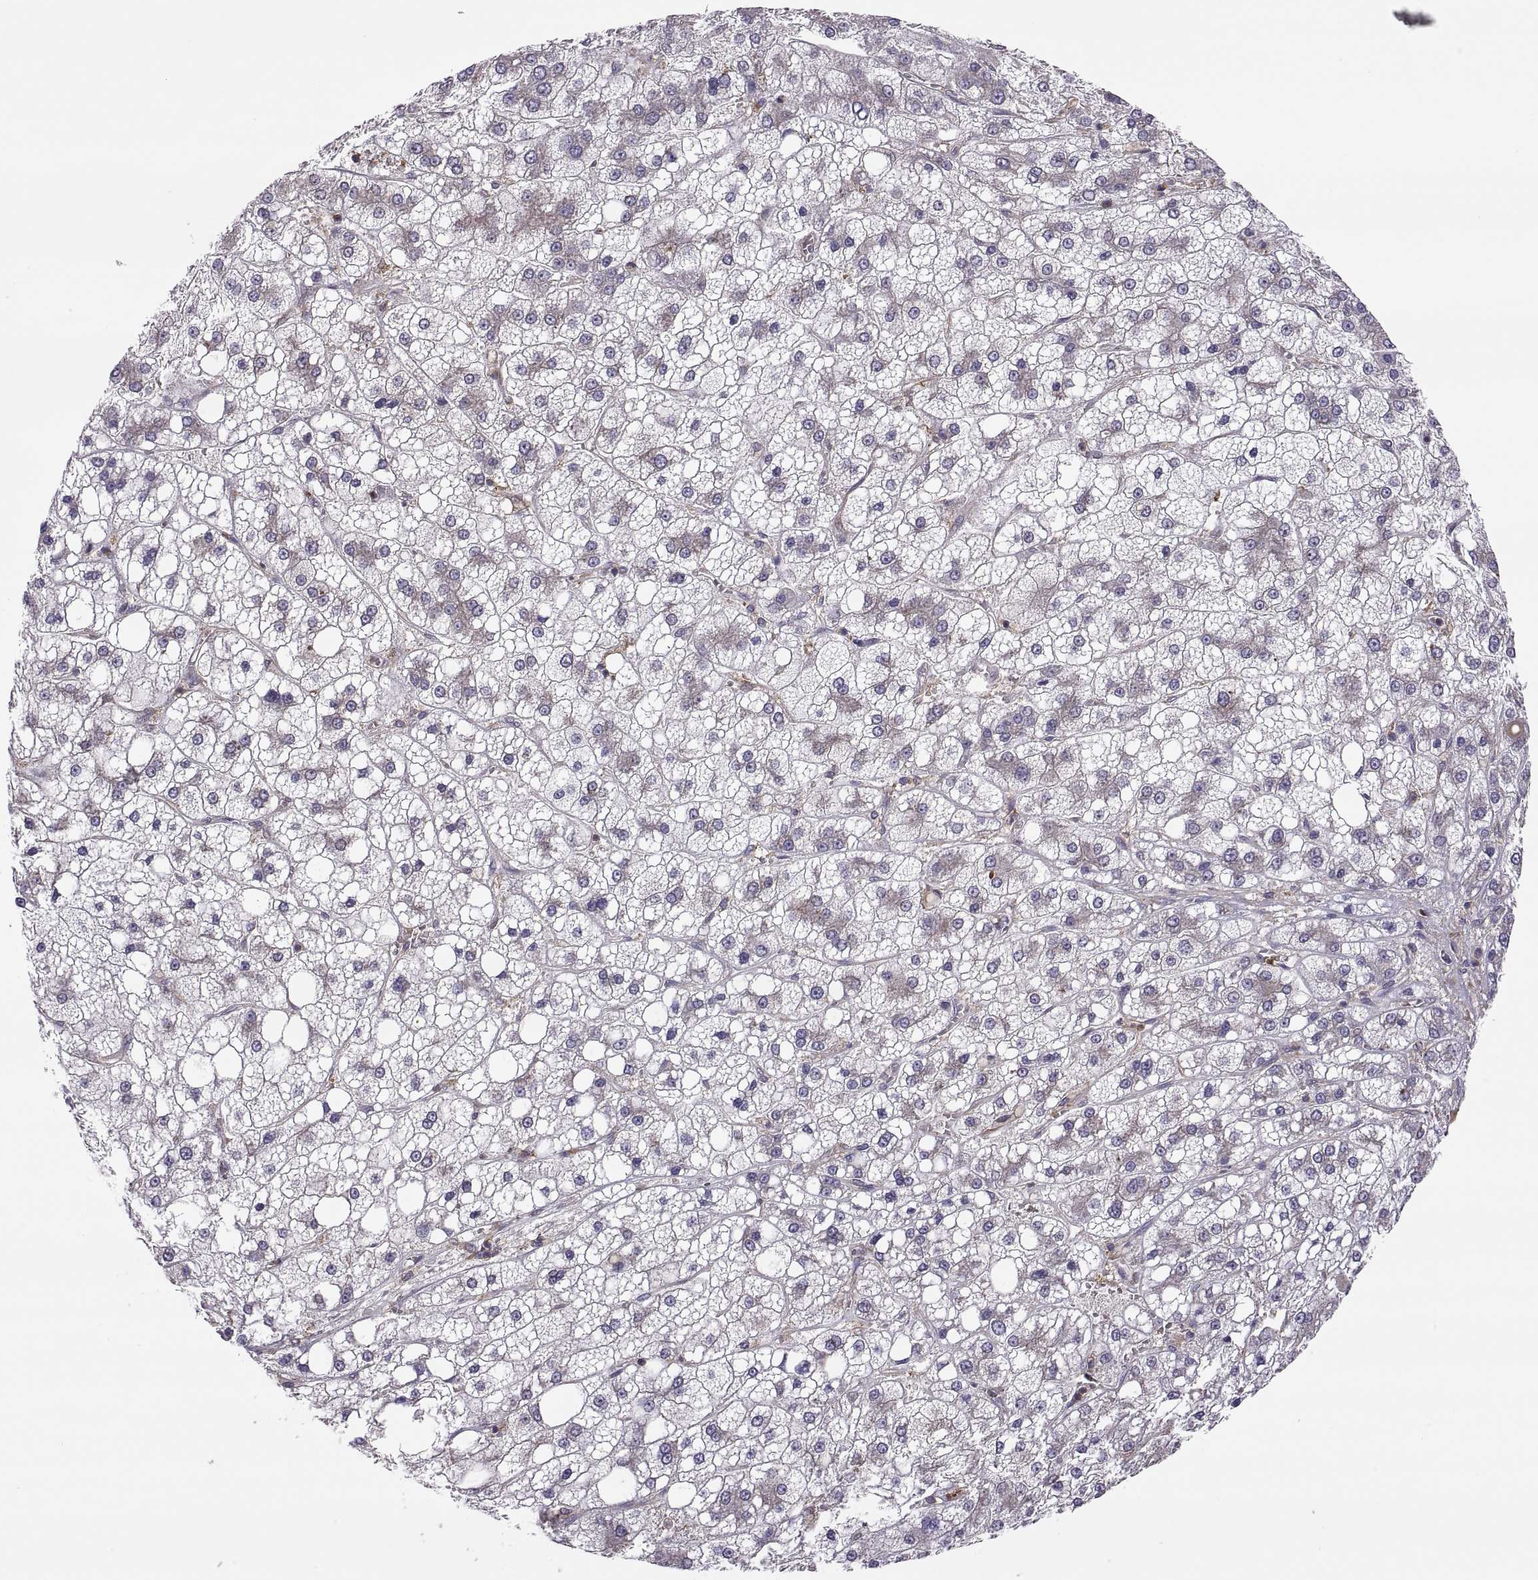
{"staining": {"intensity": "negative", "quantity": "none", "location": "none"}, "tissue": "liver cancer", "cell_type": "Tumor cells", "image_type": "cancer", "snomed": [{"axis": "morphology", "description": "Carcinoma, Hepatocellular, NOS"}, {"axis": "topography", "description": "Liver"}], "caption": "An immunohistochemistry photomicrograph of liver cancer is shown. There is no staining in tumor cells of liver cancer. (Brightfield microscopy of DAB (3,3'-diaminobenzidine) IHC at high magnification).", "gene": "SPATA32", "patient": {"sex": "male", "age": 73}}